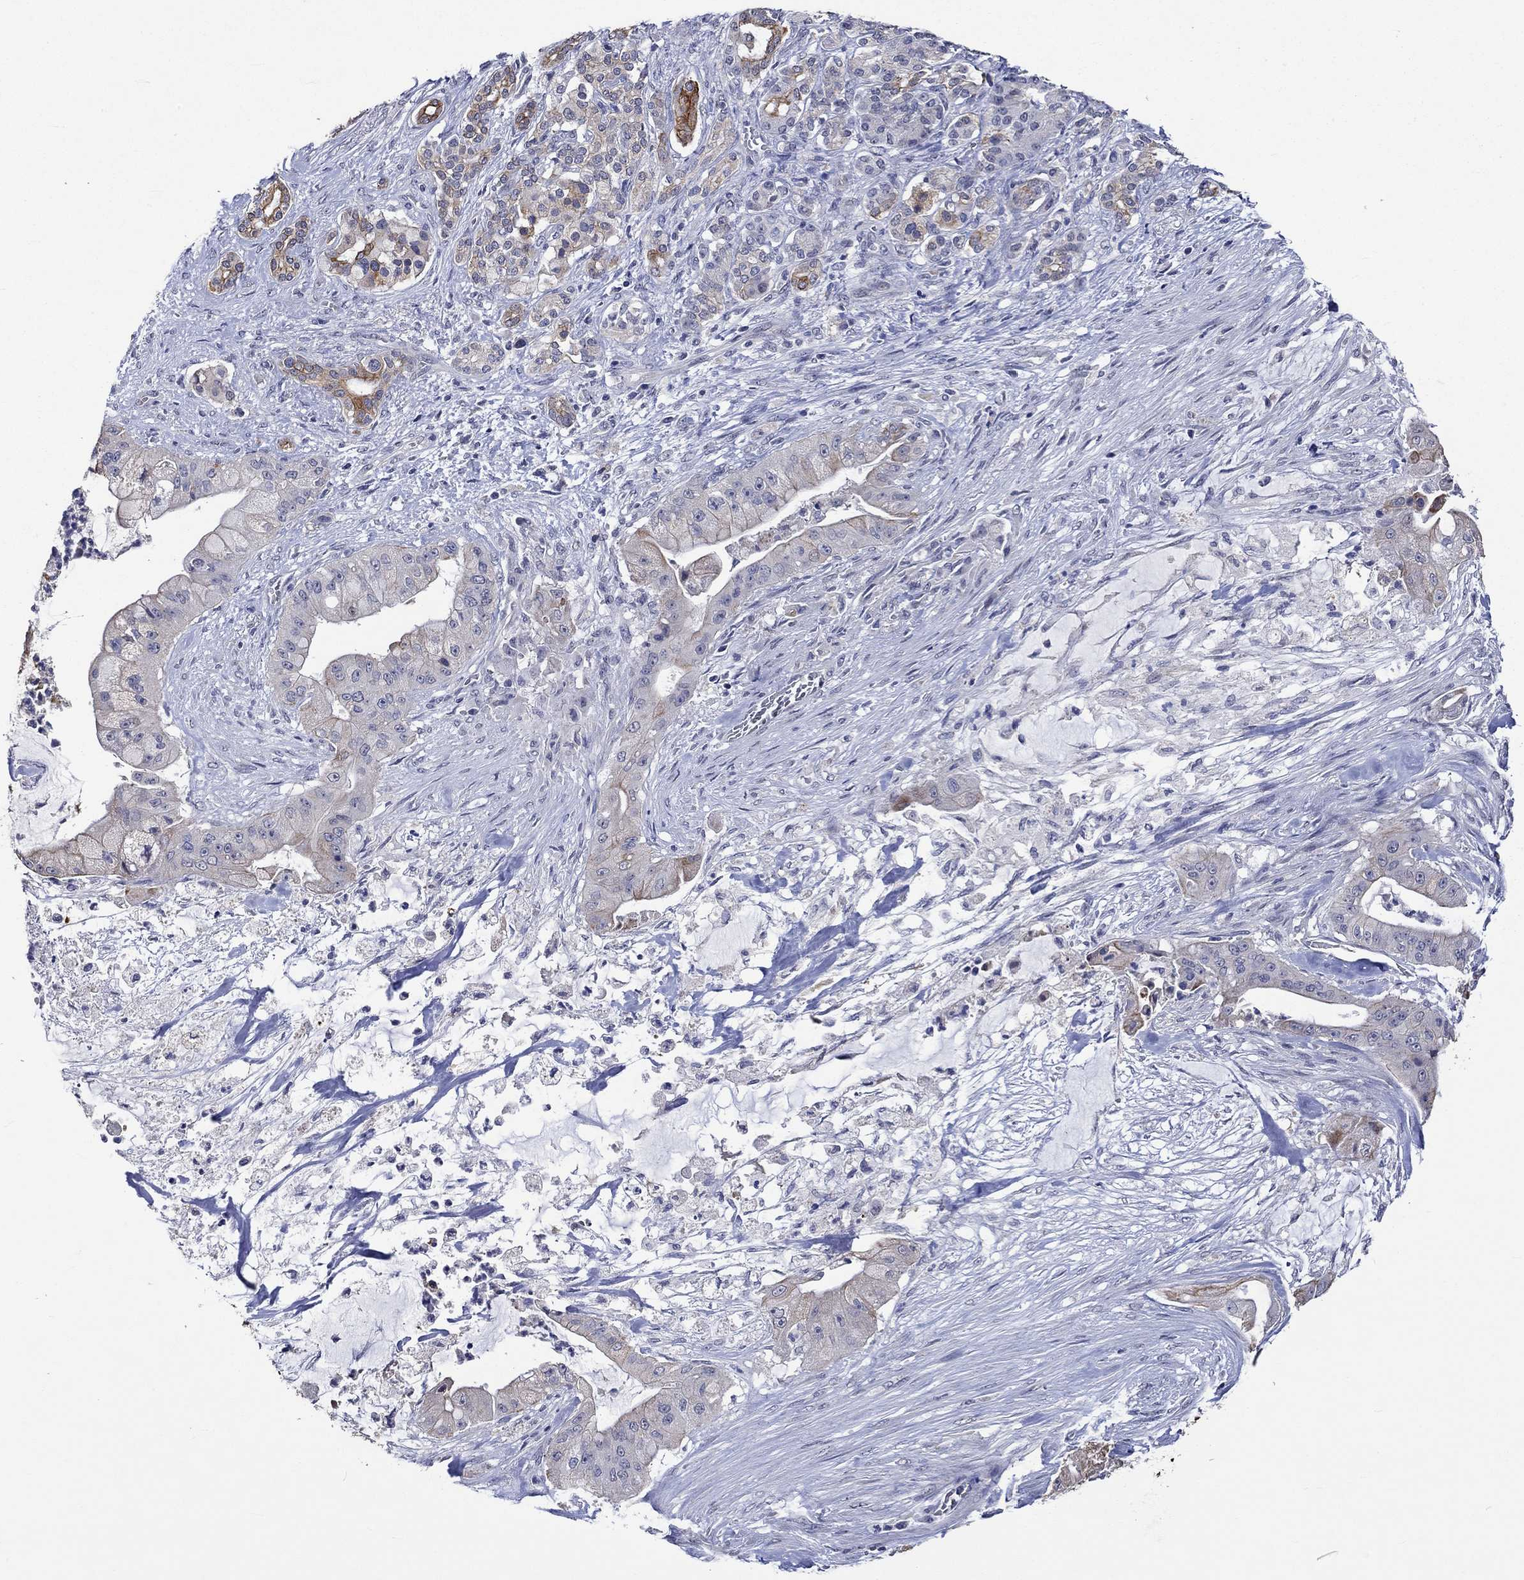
{"staining": {"intensity": "strong", "quantity": "<25%", "location": "cytoplasmic/membranous"}, "tissue": "pancreatic cancer", "cell_type": "Tumor cells", "image_type": "cancer", "snomed": [{"axis": "morphology", "description": "Normal tissue, NOS"}, {"axis": "morphology", "description": "Inflammation, NOS"}, {"axis": "morphology", "description": "Adenocarcinoma, NOS"}, {"axis": "topography", "description": "Pancreas"}], "caption": "Brown immunohistochemical staining in pancreatic cancer shows strong cytoplasmic/membranous staining in approximately <25% of tumor cells.", "gene": "DDX3Y", "patient": {"sex": "male", "age": 57}}